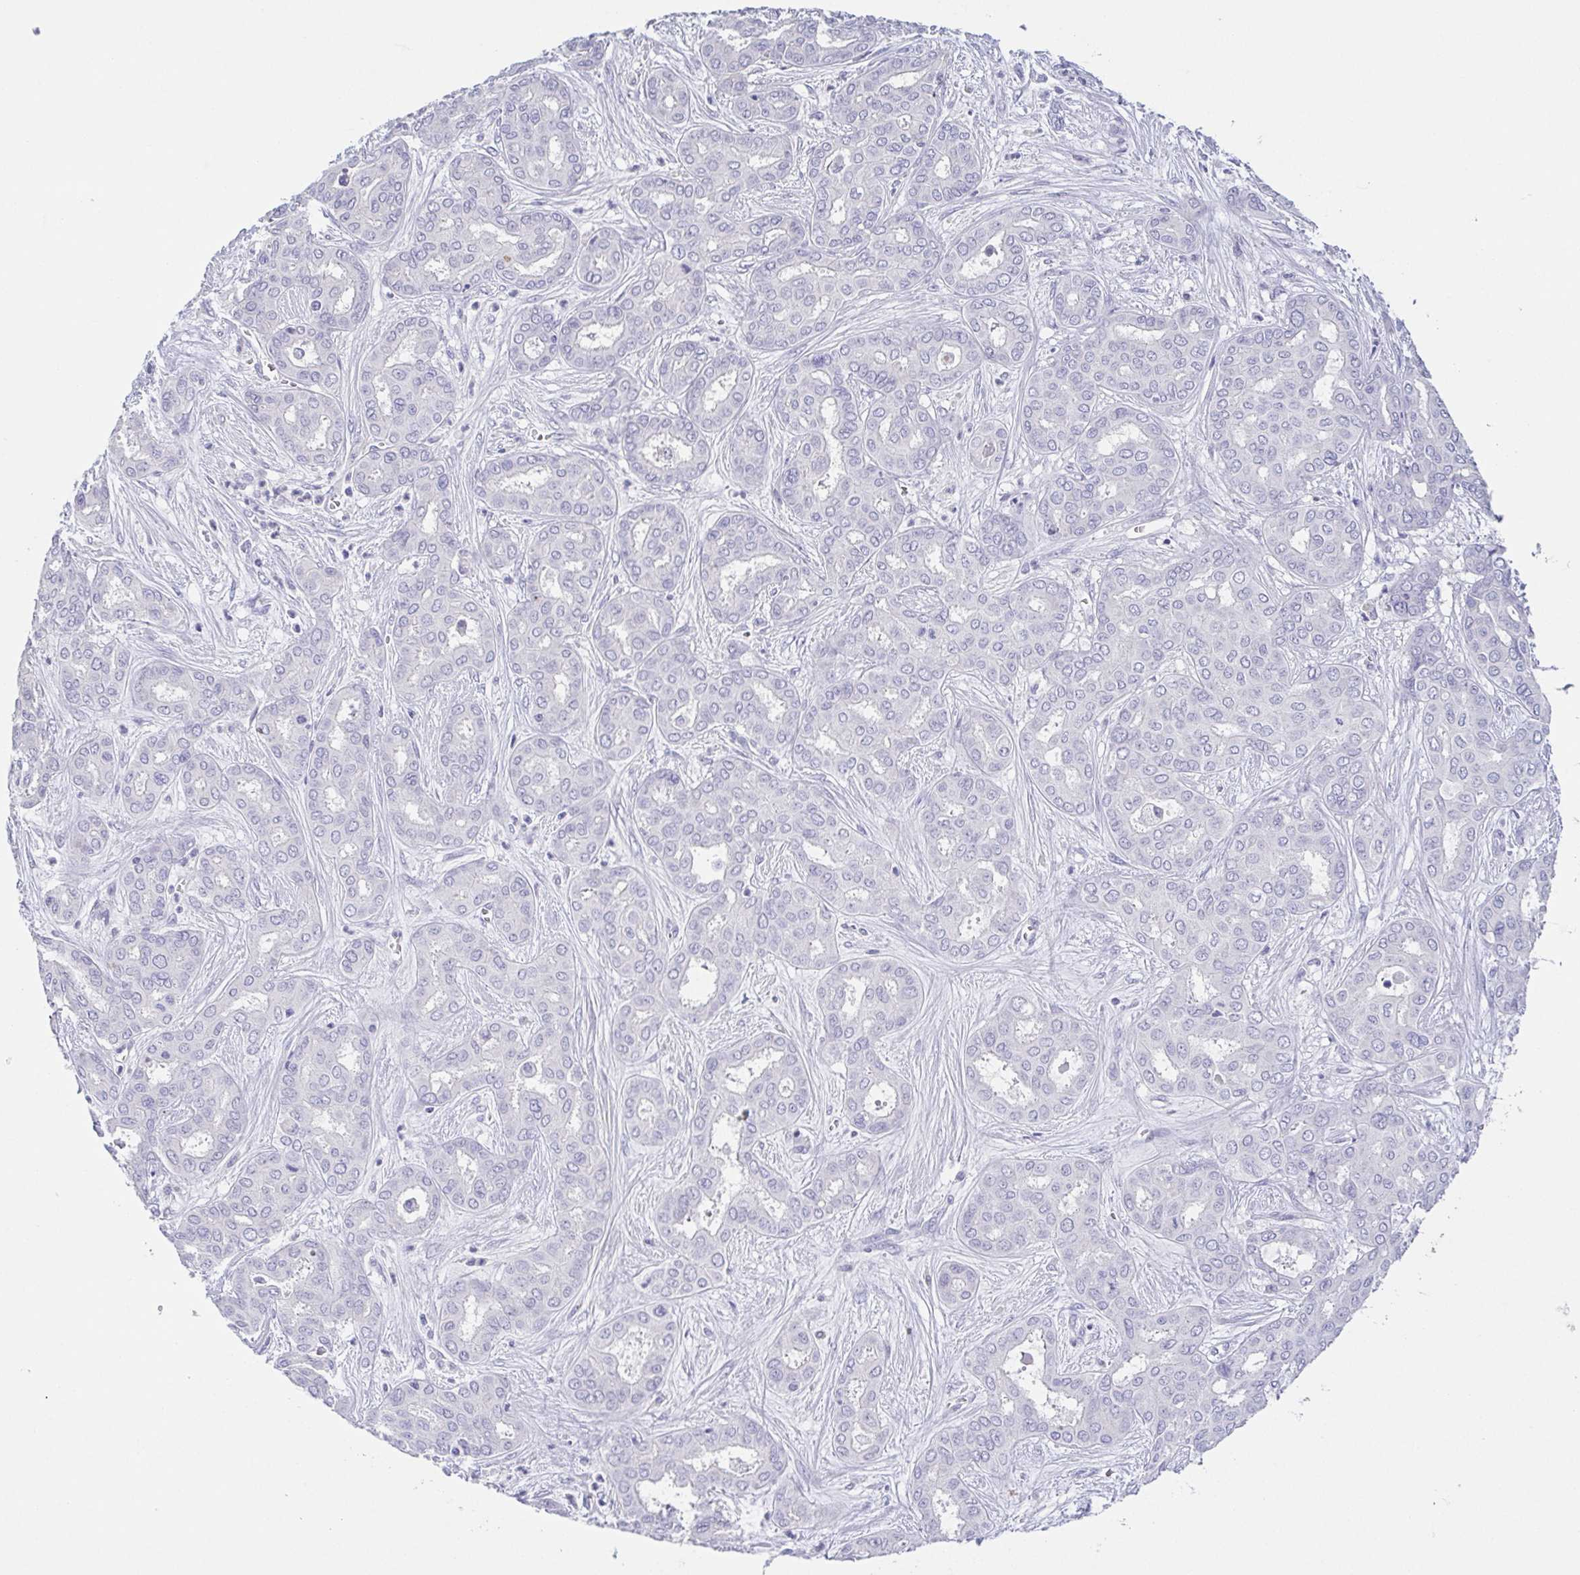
{"staining": {"intensity": "negative", "quantity": "none", "location": "none"}, "tissue": "liver cancer", "cell_type": "Tumor cells", "image_type": "cancer", "snomed": [{"axis": "morphology", "description": "Cholangiocarcinoma"}, {"axis": "topography", "description": "Liver"}], "caption": "Liver cholangiocarcinoma was stained to show a protein in brown. There is no significant staining in tumor cells.", "gene": "HAPLN2", "patient": {"sex": "female", "age": 64}}